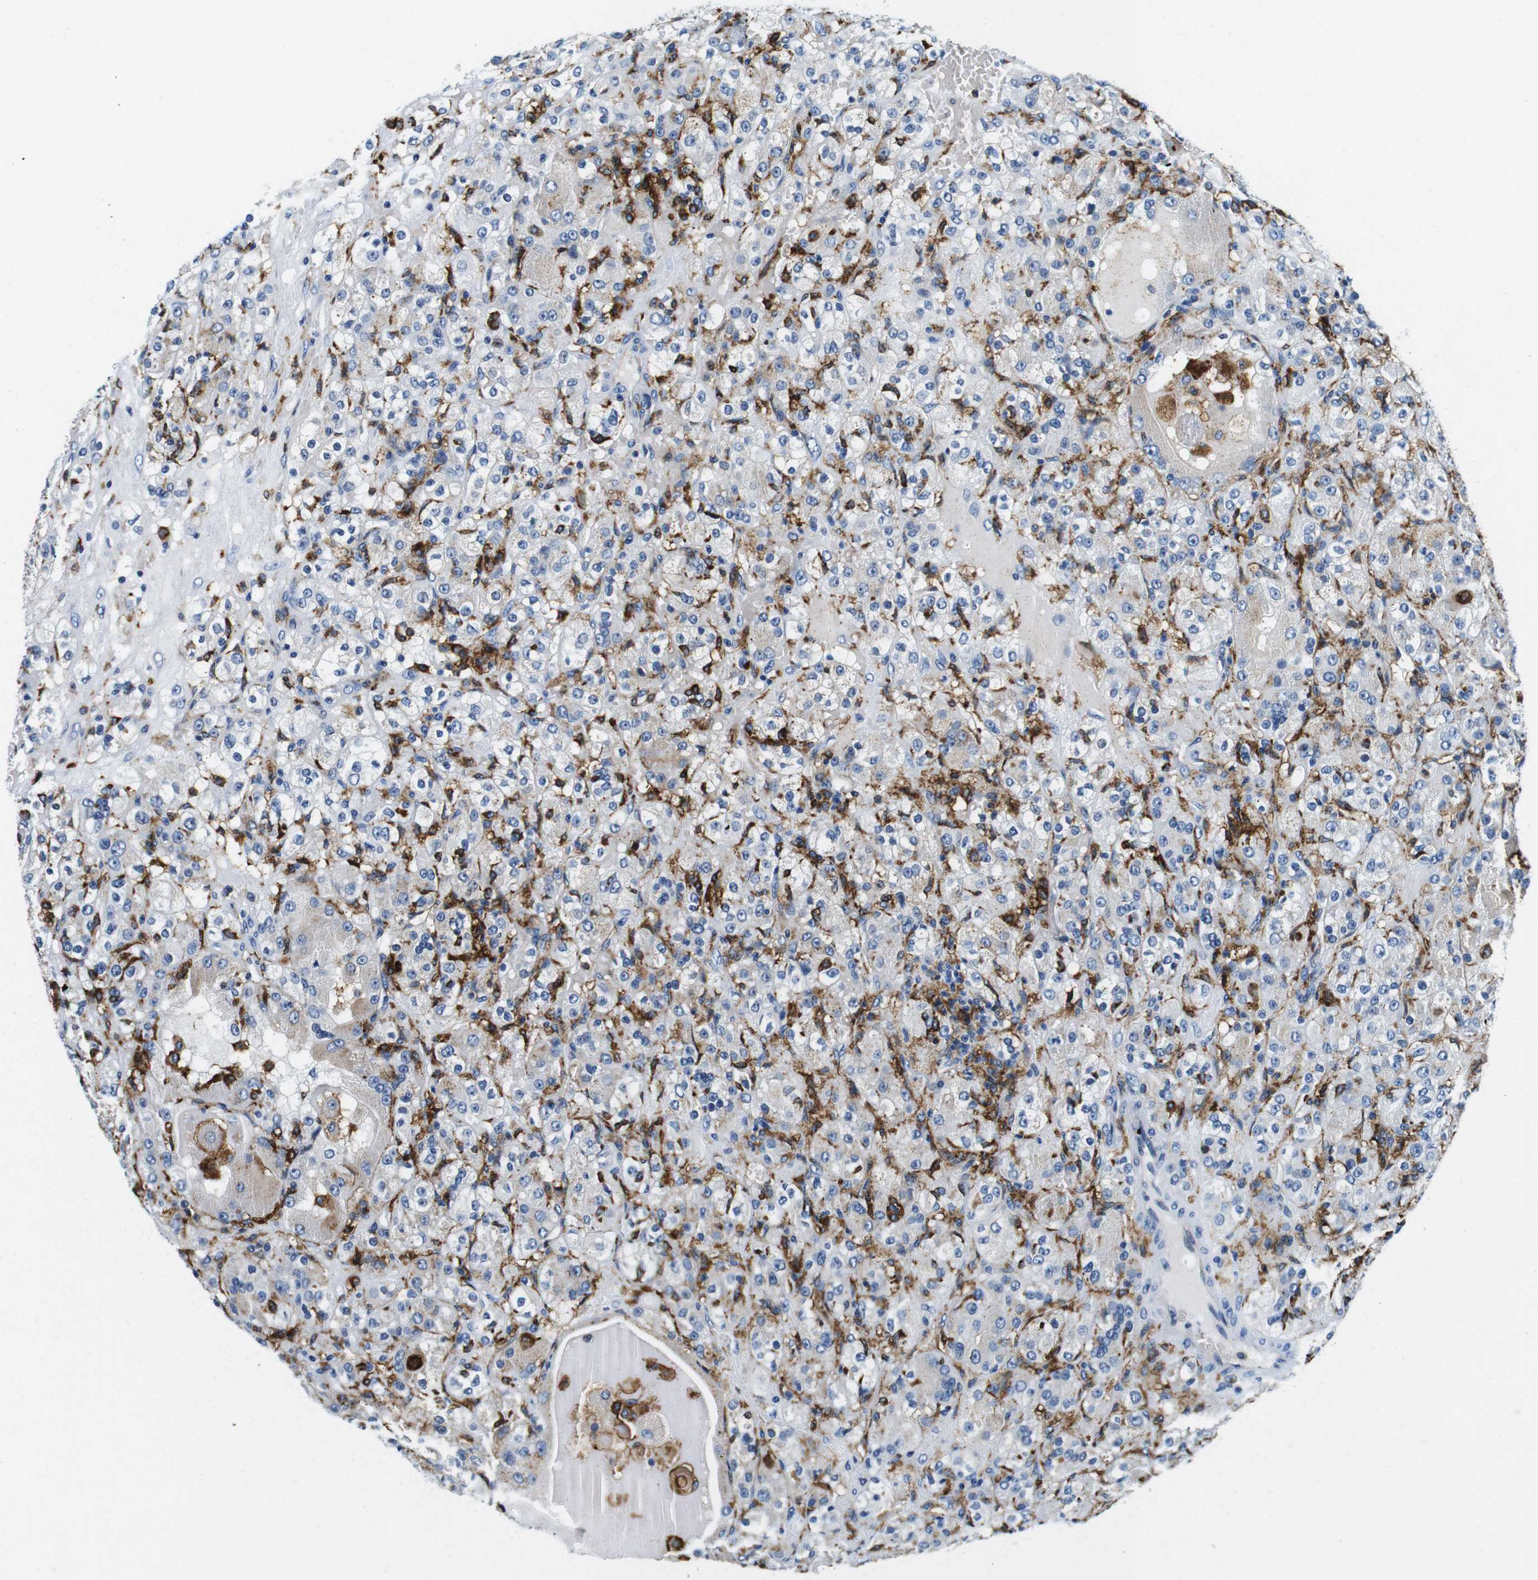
{"staining": {"intensity": "moderate", "quantity": "<25%", "location": "cytoplasmic/membranous"}, "tissue": "renal cancer", "cell_type": "Tumor cells", "image_type": "cancer", "snomed": [{"axis": "morphology", "description": "Normal tissue, NOS"}, {"axis": "morphology", "description": "Adenocarcinoma, NOS"}, {"axis": "topography", "description": "Kidney"}], "caption": "Immunohistochemical staining of renal adenocarcinoma exhibits low levels of moderate cytoplasmic/membranous staining in approximately <25% of tumor cells. (Stains: DAB in brown, nuclei in blue, Microscopy: brightfield microscopy at high magnification).", "gene": "HLA-DRB1", "patient": {"sex": "male", "age": 61}}